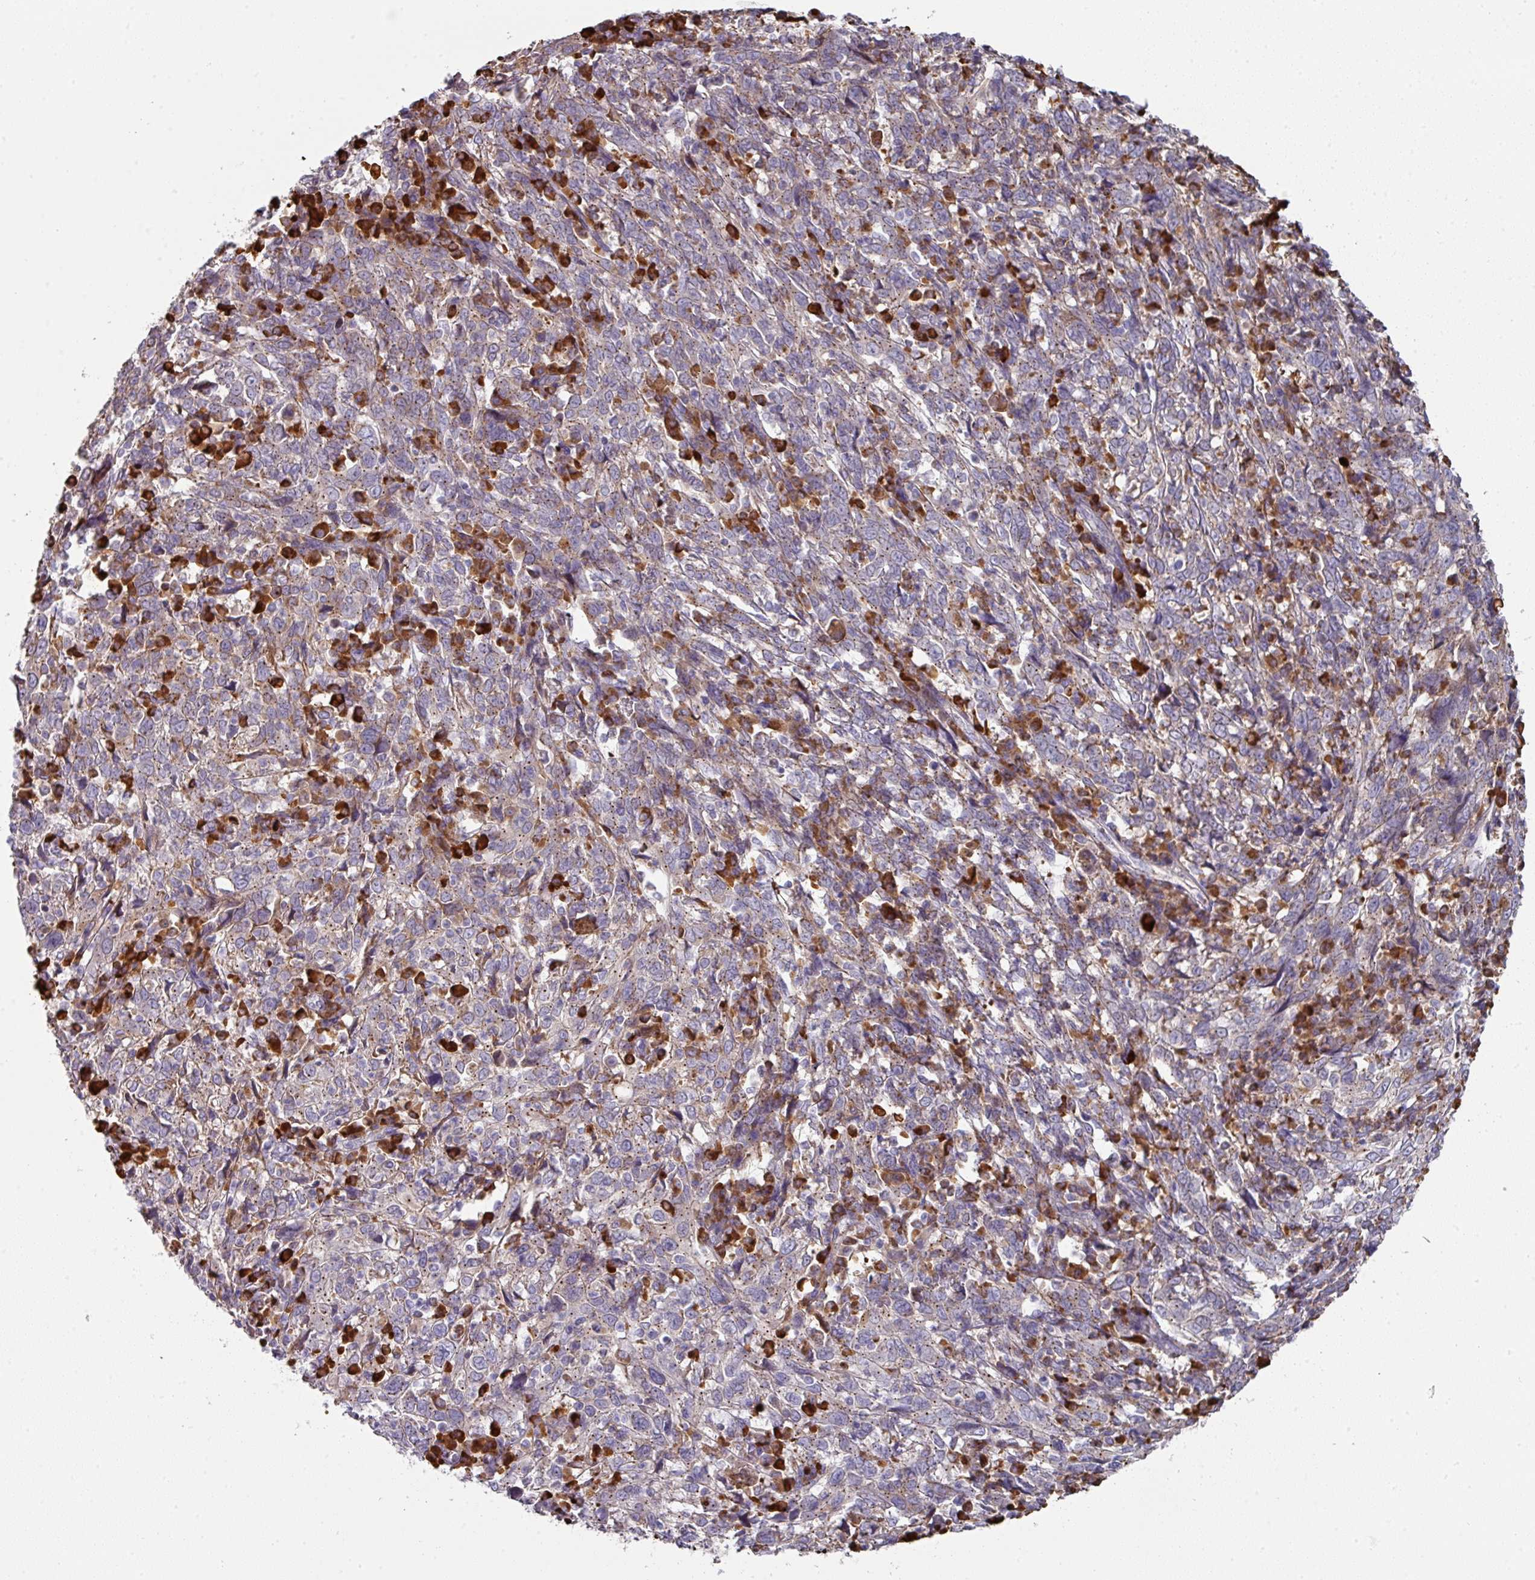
{"staining": {"intensity": "weak", "quantity": "25%-75%", "location": "cytoplasmic/membranous"}, "tissue": "cervical cancer", "cell_type": "Tumor cells", "image_type": "cancer", "snomed": [{"axis": "morphology", "description": "Squamous cell carcinoma, NOS"}, {"axis": "topography", "description": "Cervix"}], "caption": "DAB immunohistochemical staining of human cervical cancer (squamous cell carcinoma) exhibits weak cytoplasmic/membranous protein expression in about 25%-75% of tumor cells. Nuclei are stained in blue.", "gene": "IL4R", "patient": {"sex": "female", "age": 46}}